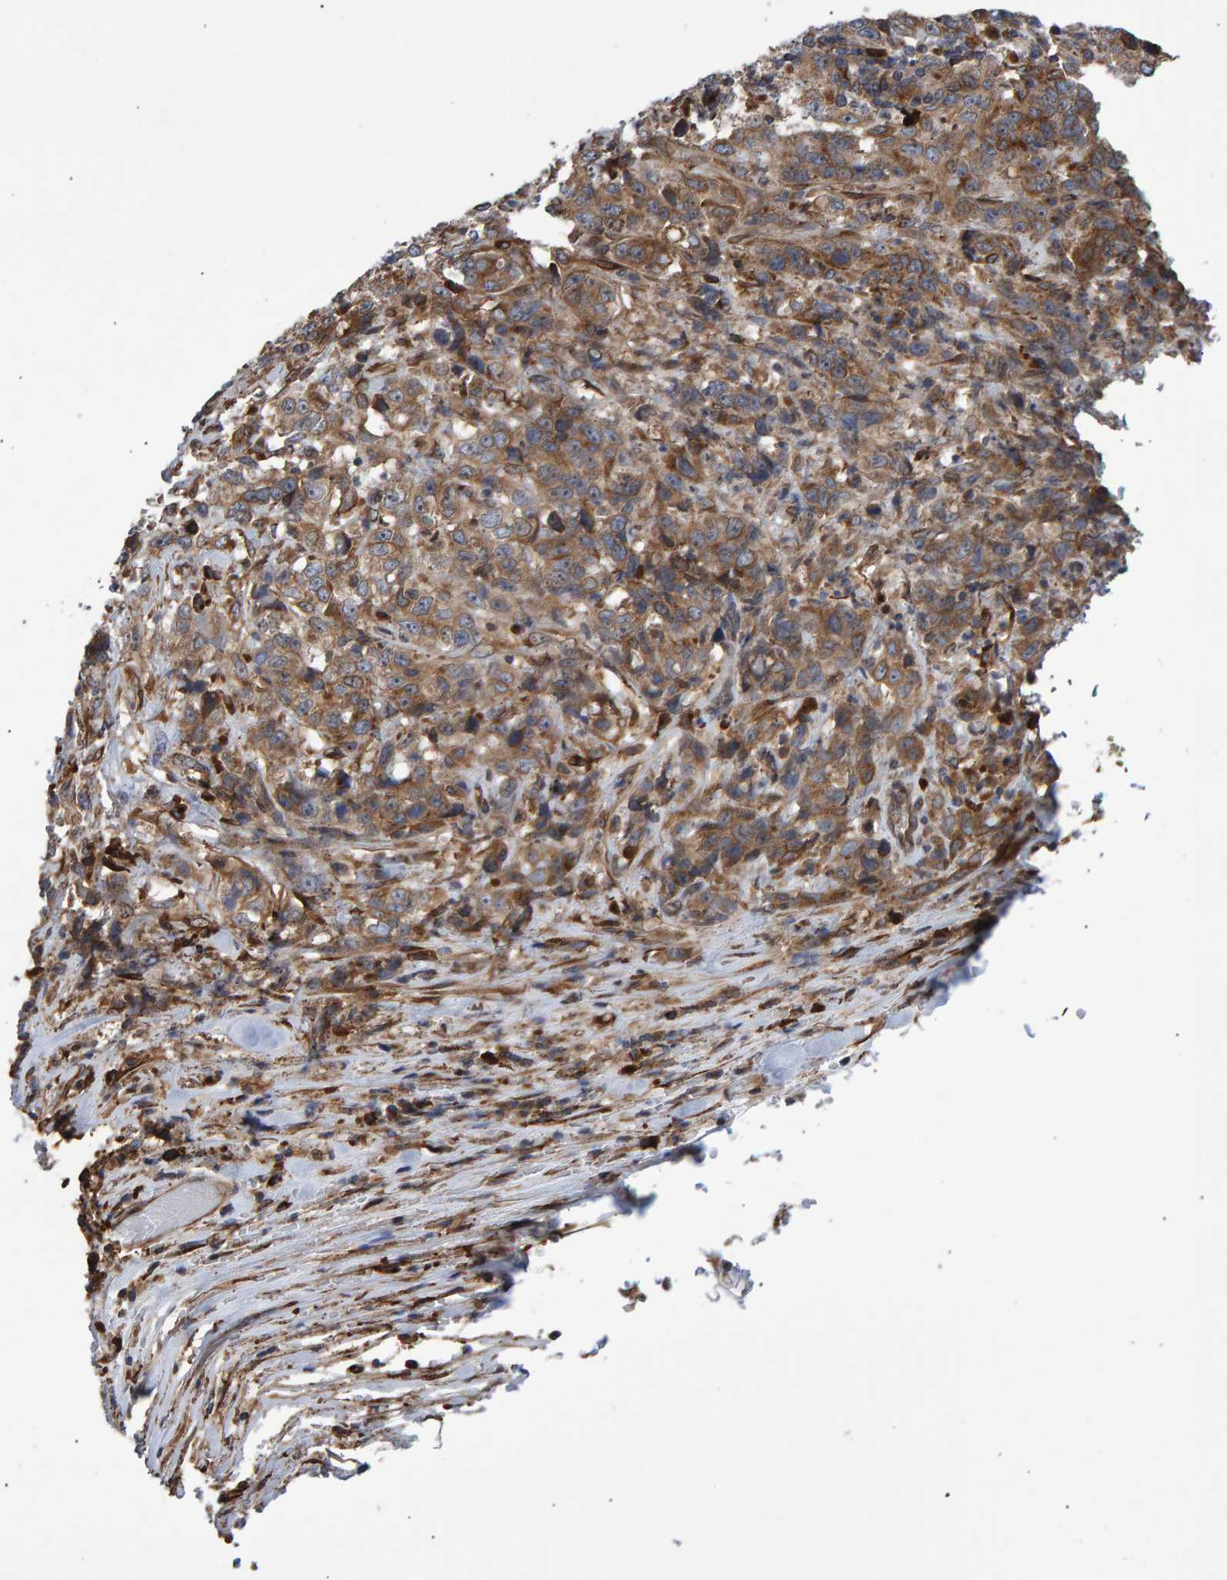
{"staining": {"intensity": "moderate", "quantity": ">75%", "location": "cytoplasmic/membranous"}, "tissue": "stomach cancer", "cell_type": "Tumor cells", "image_type": "cancer", "snomed": [{"axis": "morphology", "description": "Adenocarcinoma, NOS"}, {"axis": "topography", "description": "Stomach"}], "caption": "Tumor cells reveal medium levels of moderate cytoplasmic/membranous expression in approximately >75% of cells in human stomach cancer (adenocarcinoma). (DAB IHC with brightfield microscopy, high magnification).", "gene": "FAM117A", "patient": {"sex": "male", "age": 48}}